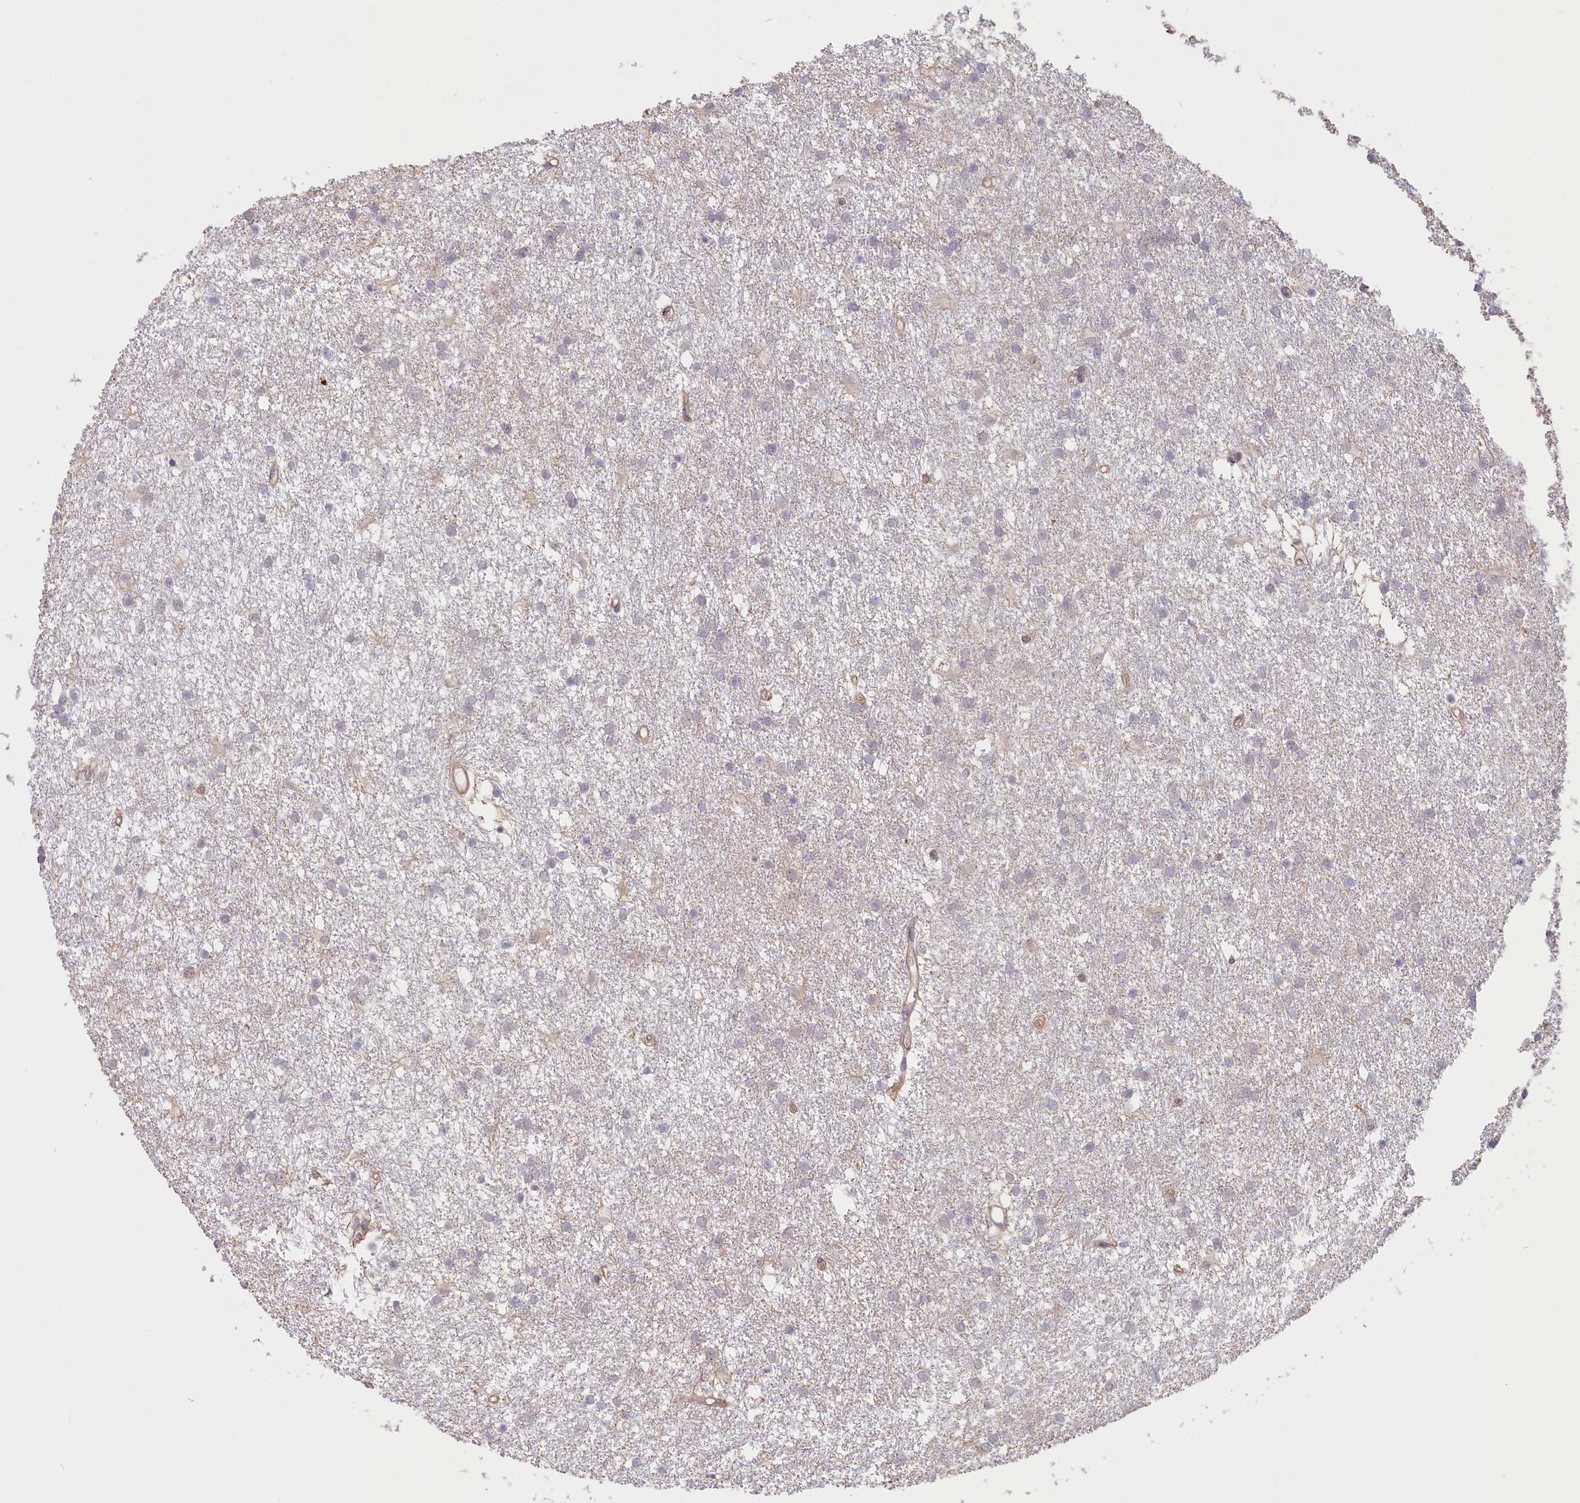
{"staining": {"intensity": "negative", "quantity": "none", "location": "none"}, "tissue": "glioma", "cell_type": "Tumor cells", "image_type": "cancer", "snomed": [{"axis": "morphology", "description": "Glioma, malignant, High grade"}, {"axis": "topography", "description": "Brain"}], "caption": "This is an IHC image of glioma. There is no positivity in tumor cells.", "gene": "C19orf44", "patient": {"sex": "male", "age": 77}}